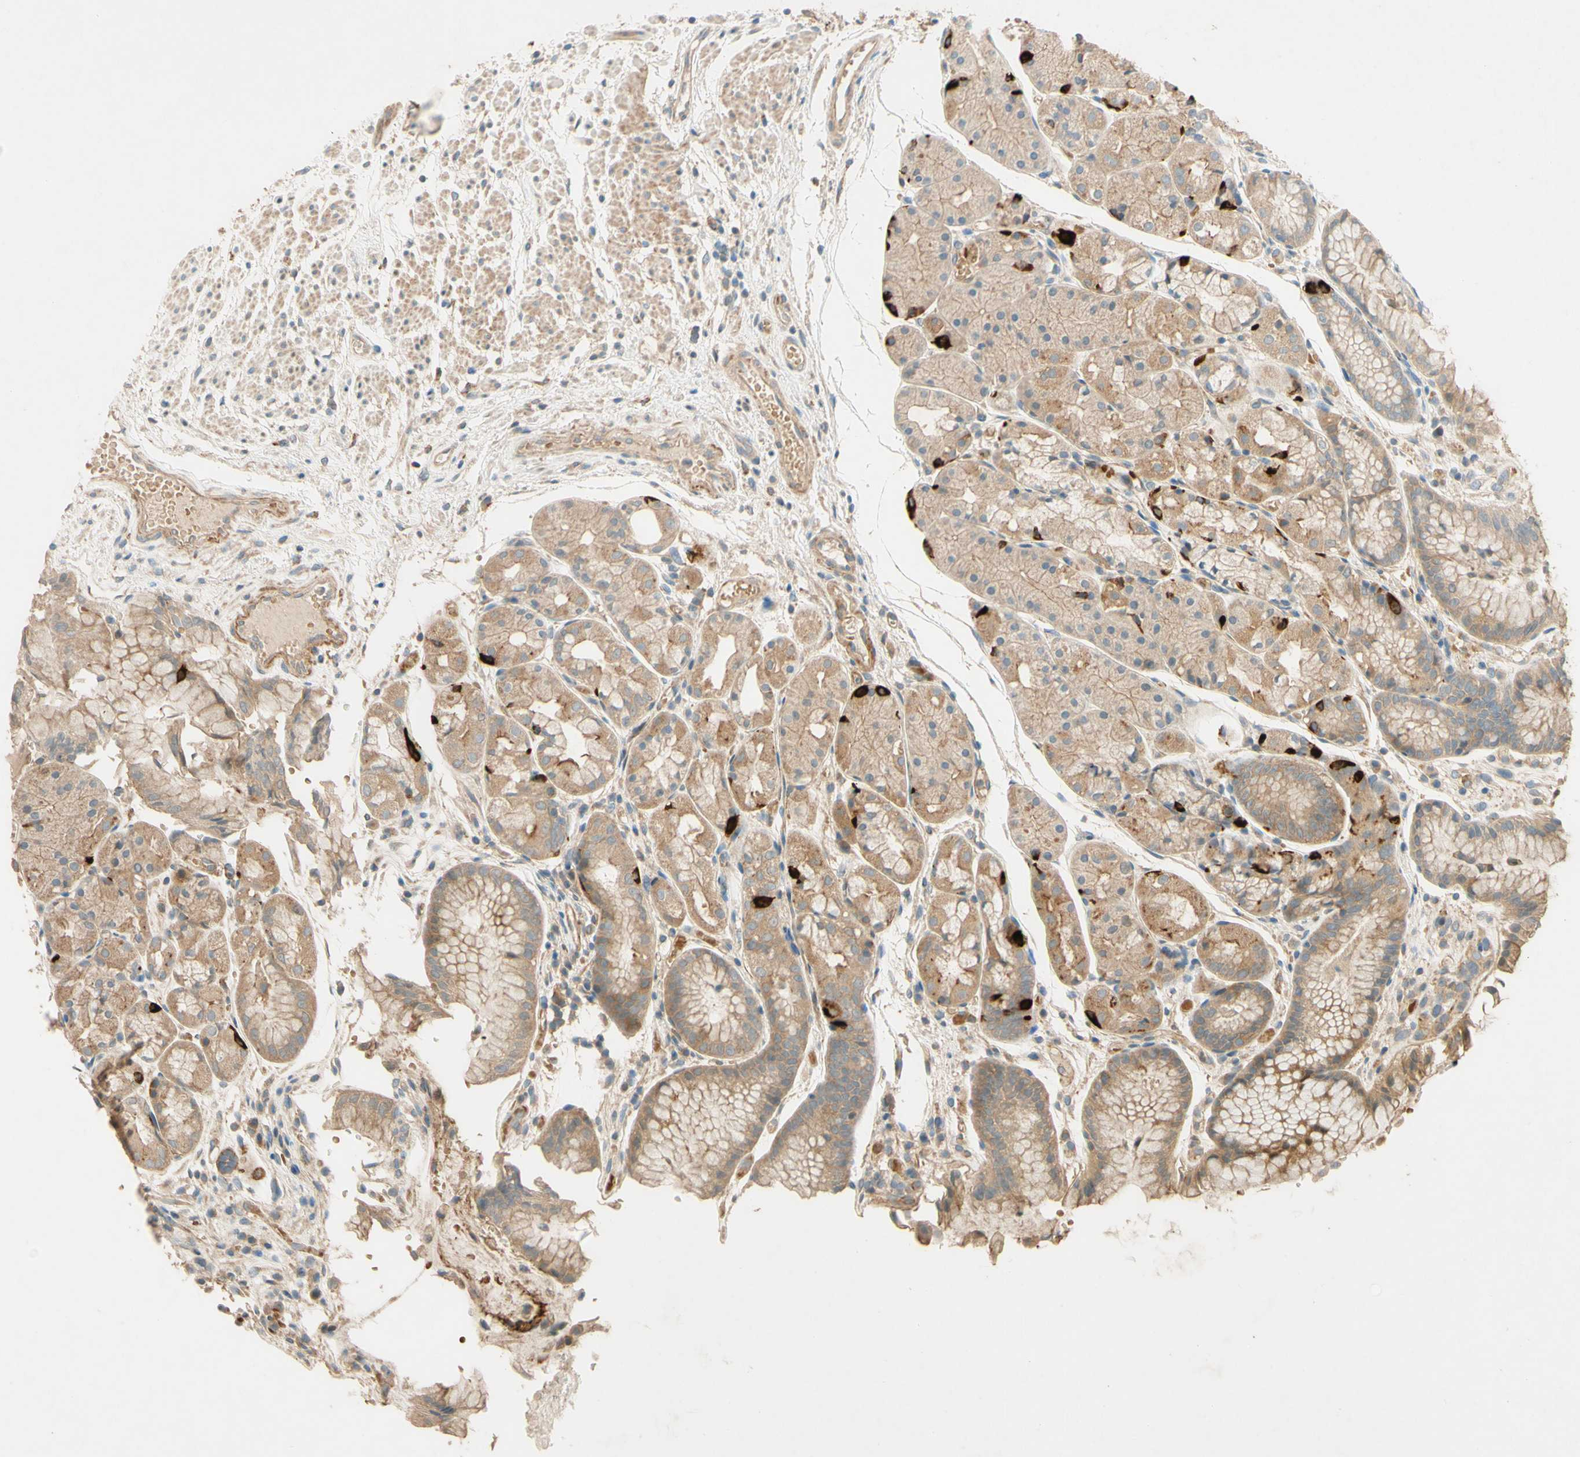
{"staining": {"intensity": "moderate", "quantity": ">75%", "location": "cytoplasmic/membranous"}, "tissue": "stomach", "cell_type": "Glandular cells", "image_type": "normal", "snomed": [{"axis": "morphology", "description": "Normal tissue, NOS"}, {"axis": "topography", "description": "Stomach, upper"}], "caption": "Immunohistochemical staining of unremarkable stomach displays medium levels of moderate cytoplasmic/membranous staining in about >75% of glandular cells.", "gene": "ADAM17", "patient": {"sex": "male", "age": 72}}